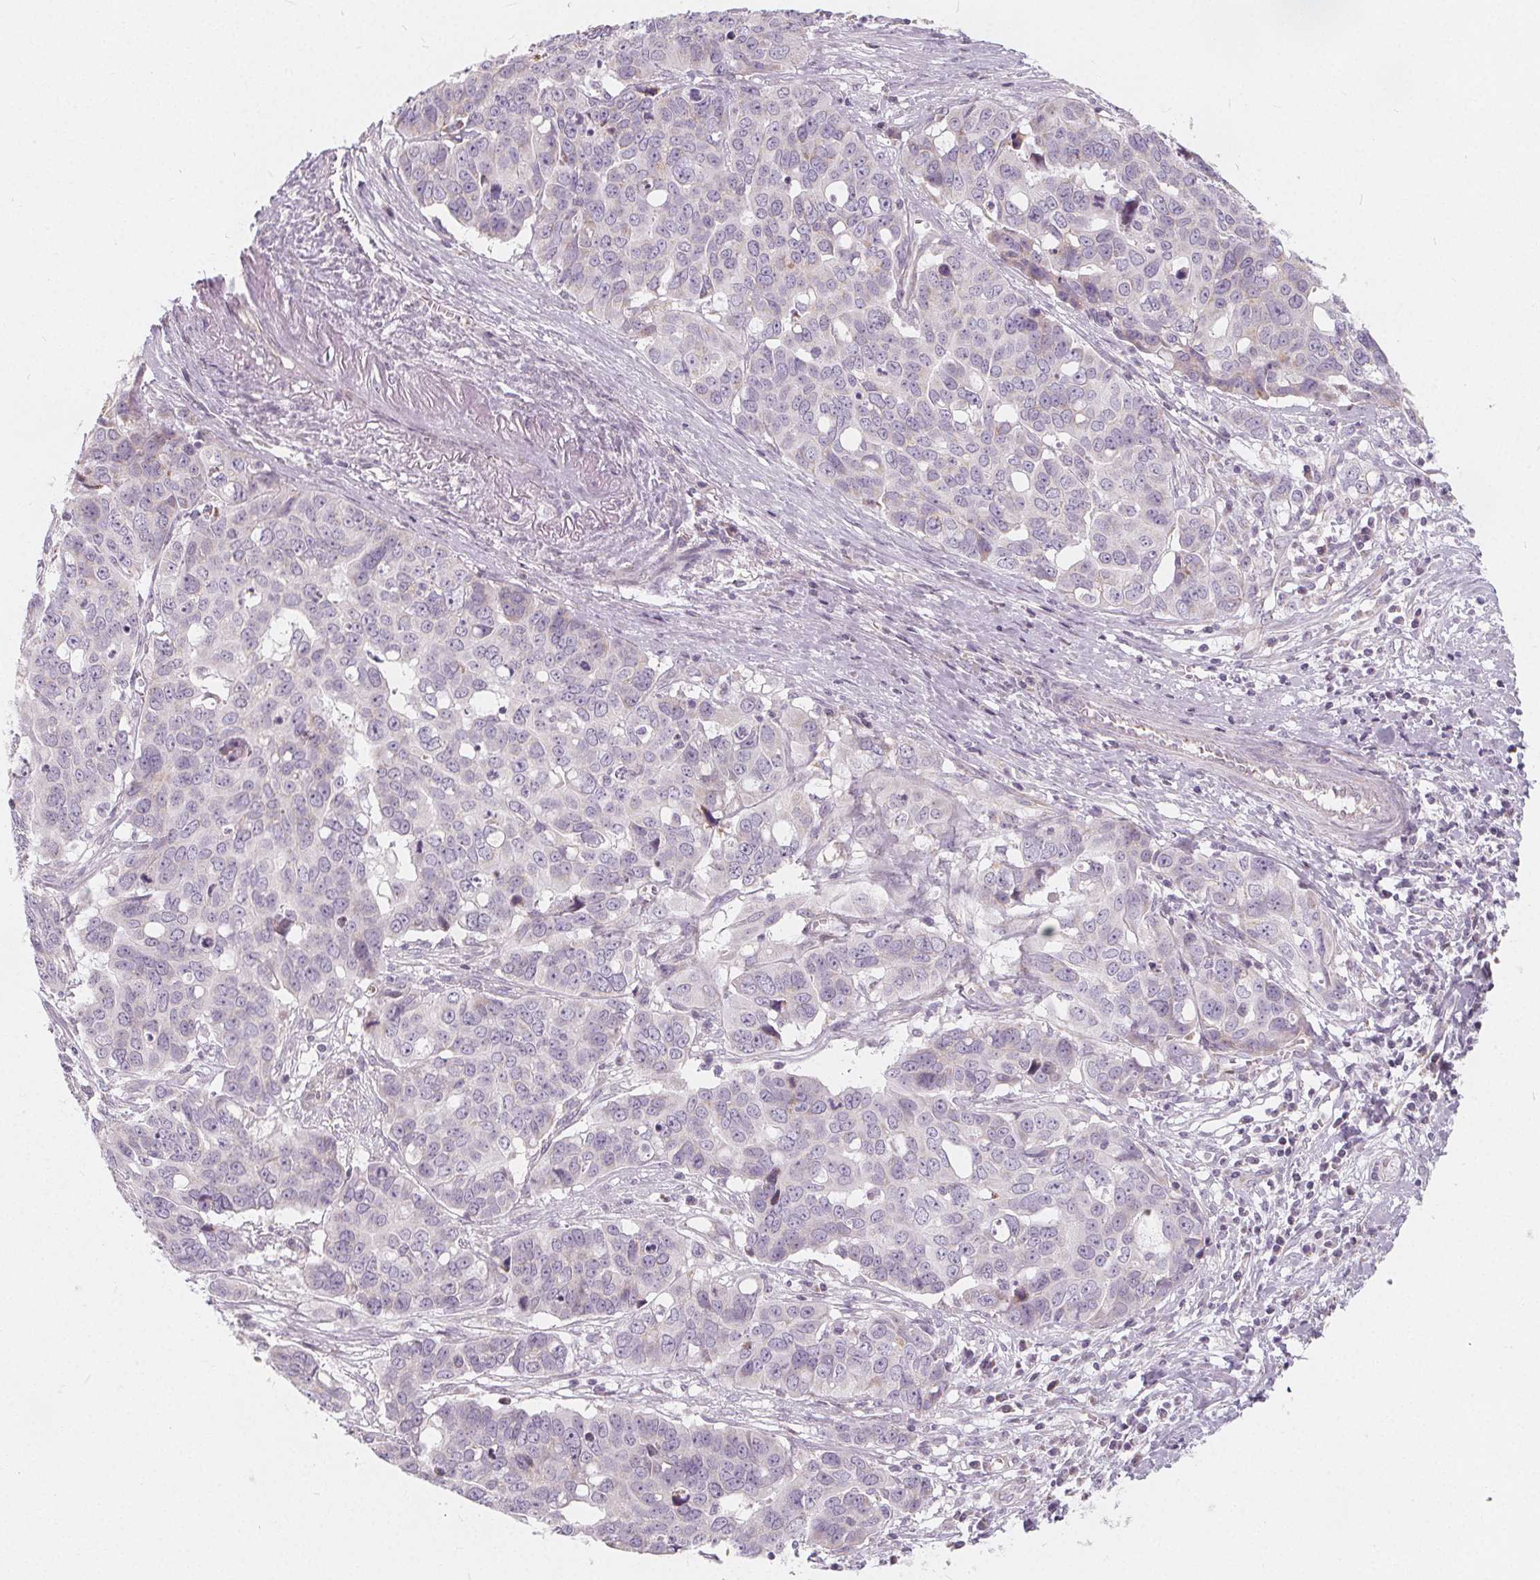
{"staining": {"intensity": "negative", "quantity": "none", "location": "none"}, "tissue": "ovarian cancer", "cell_type": "Tumor cells", "image_type": "cancer", "snomed": [{"axis": "morphology", "description": "Carcinoma, endometroid"}, {"axis": "topography", "description": "Ovary"}], "caption": "Immunohistochemistry (IHC) of human ovarian cancer (endometroid carcinoma) exhibits no expression in tumor cells.", "gene": "NUP210L", "patient": {"sex": "female", "age": 78}}